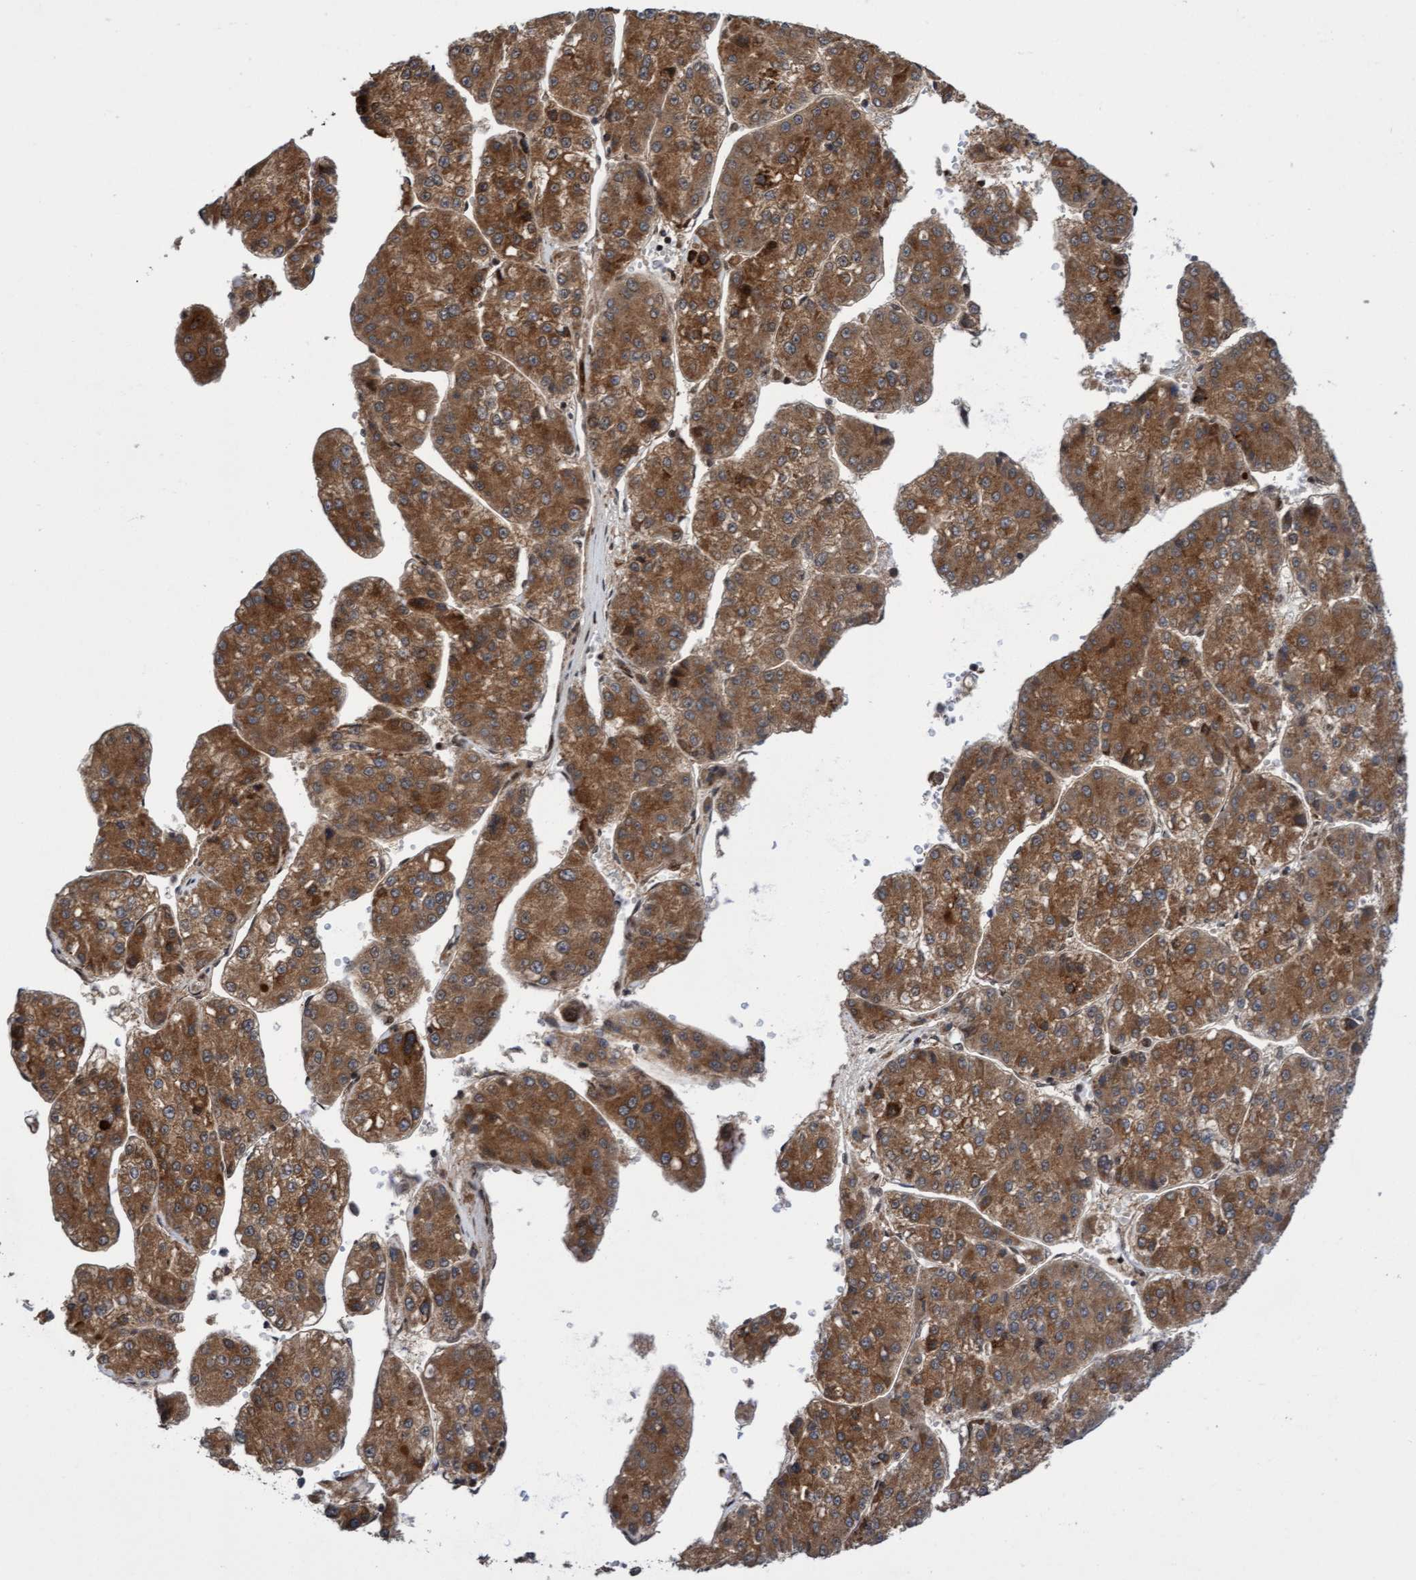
{"staining": {"intensity": "moderate", "quantity": ">75%", "location": "cytoplasmic/membranous"}, "tissue": "liver cancer", "cell_type": "Tumor cells", "image_type": "cancer", "snomed": [{"axis": "morphology", "description": "Carcinoma, Hepatocellular, NOS"}, {"axis": "topography", "description": "Liver"}], "caption": "Liver hepatocellular carcinoma stained with a protein marker shows moderate staining in tumor cells.", "gene": "ITFG1", "patient": {"sex": "female", "age": 73}}